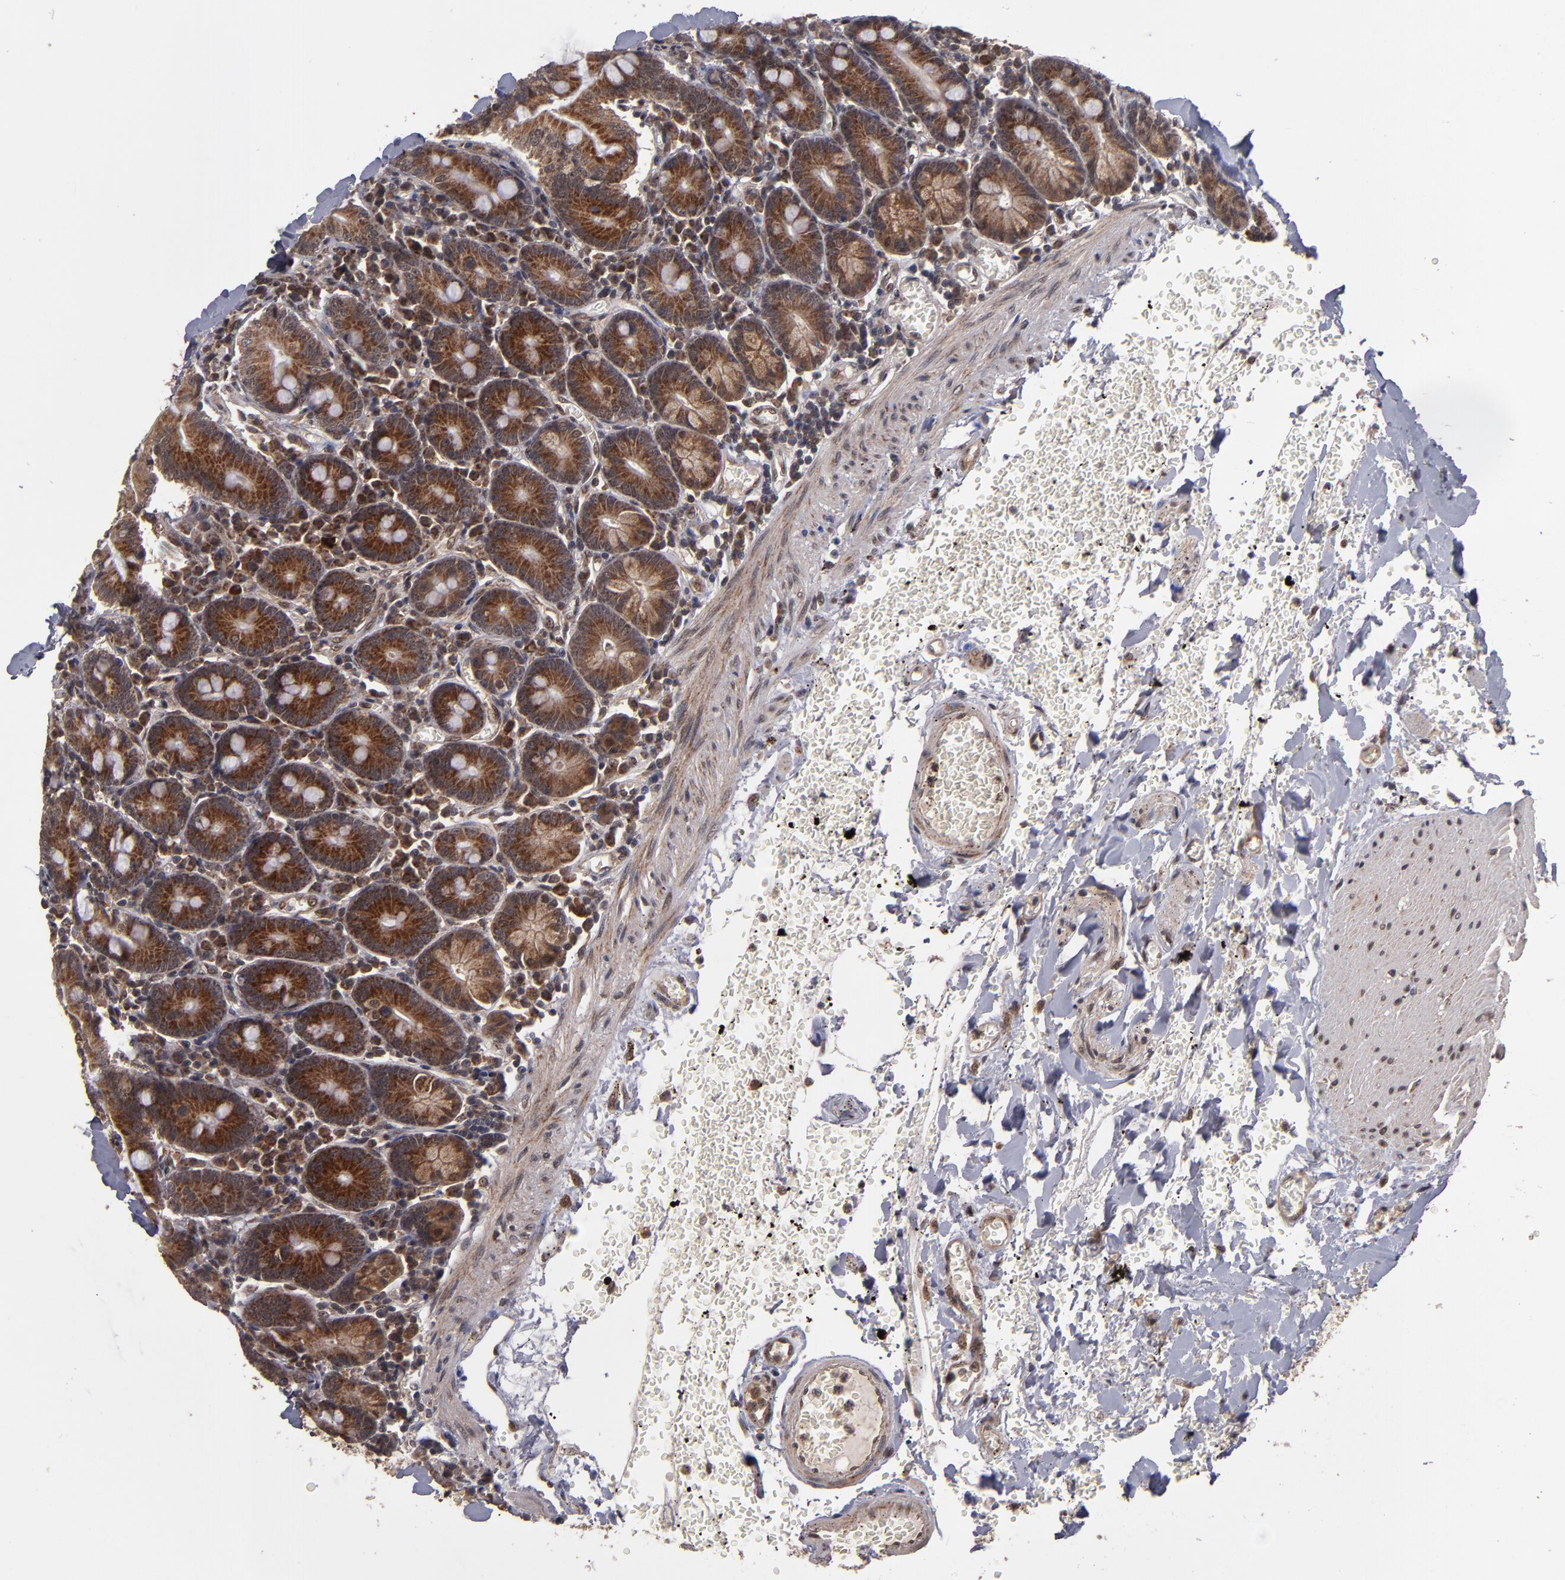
{"staining": {"intensity": "moderate", "quantity": ">75%", "location": "cytoplasmic/membranous"}, "tissue": "small intestine", "cell_type": "Glandular cells", "image_type": "normal", "snomed": [{"axis": "morphology", "description": "Normal tissue, NOS"}, {"axis": "topography", "description": "Small intestine"}], "caption": "IHC histopathology image of unremarkable human small intestine stained for a protein (brown), which exhibits medium levels of moderate cytoplasmic/membranous expression in approximately >75% of glandular cells.", "gene": "CUL5", "patient": {"sex": "male", "age": 71}}